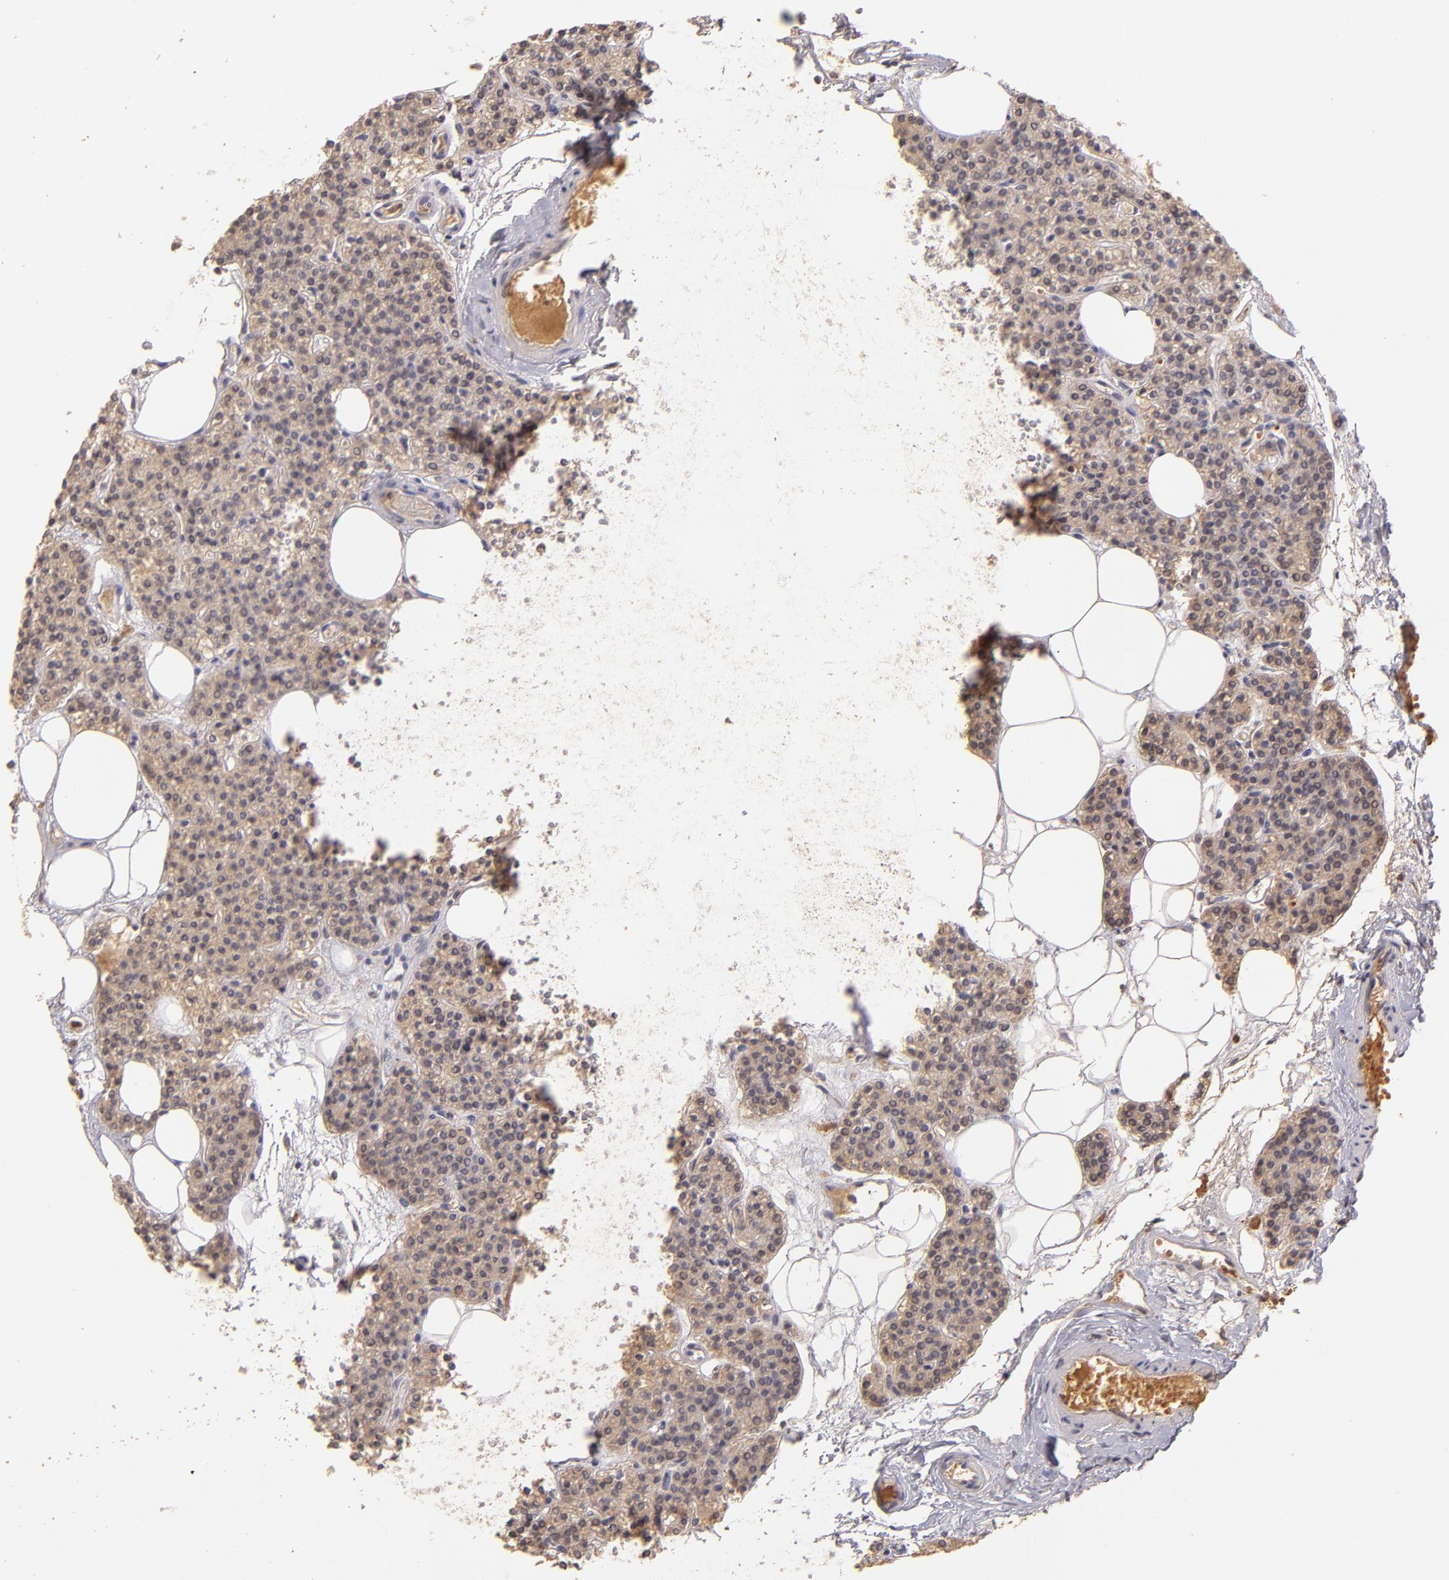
{"staining": {"intensity": "weak", "quantity": ">75%", "location": "cytoplasmic/membranous"}, "tissue": "parathyroid gland", "cell_type": "Glandular cells", "image_type": "normal", "snomed": [{"axis": "morphology", "description": "Normal tissue, NOS"}, {"axis": "topography", "description": "Parathyroid gland"}], "caption": "The immunohistochemical stain highlights weak cytoplasmic/membranous positivity in glandular cells of benign parathyroid gland. (Stains: DAB in brown, nuclei in blue, Microscopy: brightfield microscopy at high magnification).", "gene": "SERPINC1", "patient": {"sex": "male", "age": 24}}